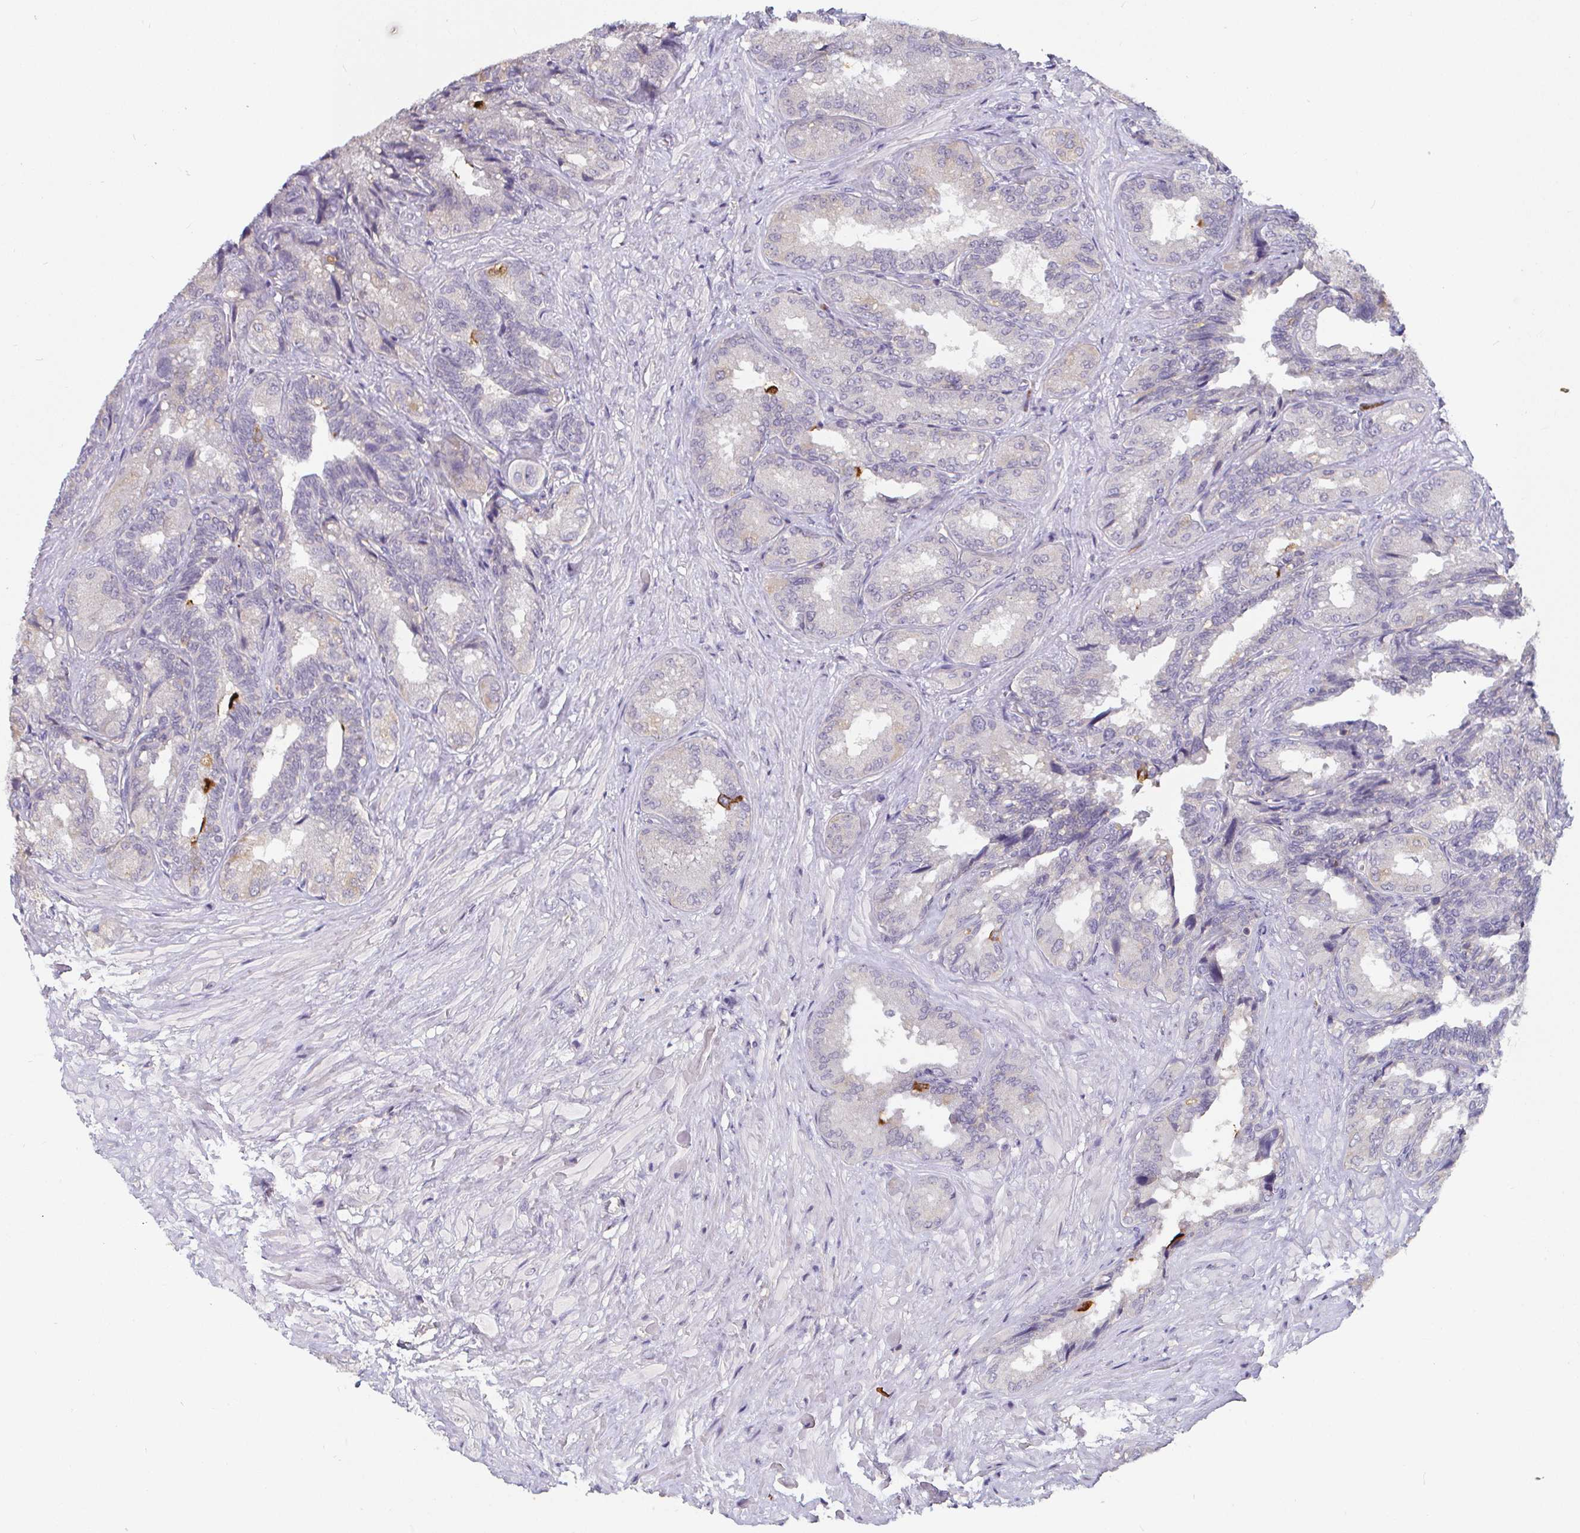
{"staining": {"intensity": "negative", "quantity": "none", "location": "none"}, "tissue": "seminal vesicle", "cell_type": "Glandular cells", "image_type": "normal", "snomed": [{"axis": "morphology", "description": "Normal tissue, NOS"}, {"axis": "topography", "description": "Seminal veicle"}], "caption": "Immunohistochemistry histopathology image of normal seminal vesicle: seminal vesicle stained with DAB demonstrates no significant protein positivity in glandular cells.", "gene": "CDH18", "patient": {"sex": "male", "age": 68}}